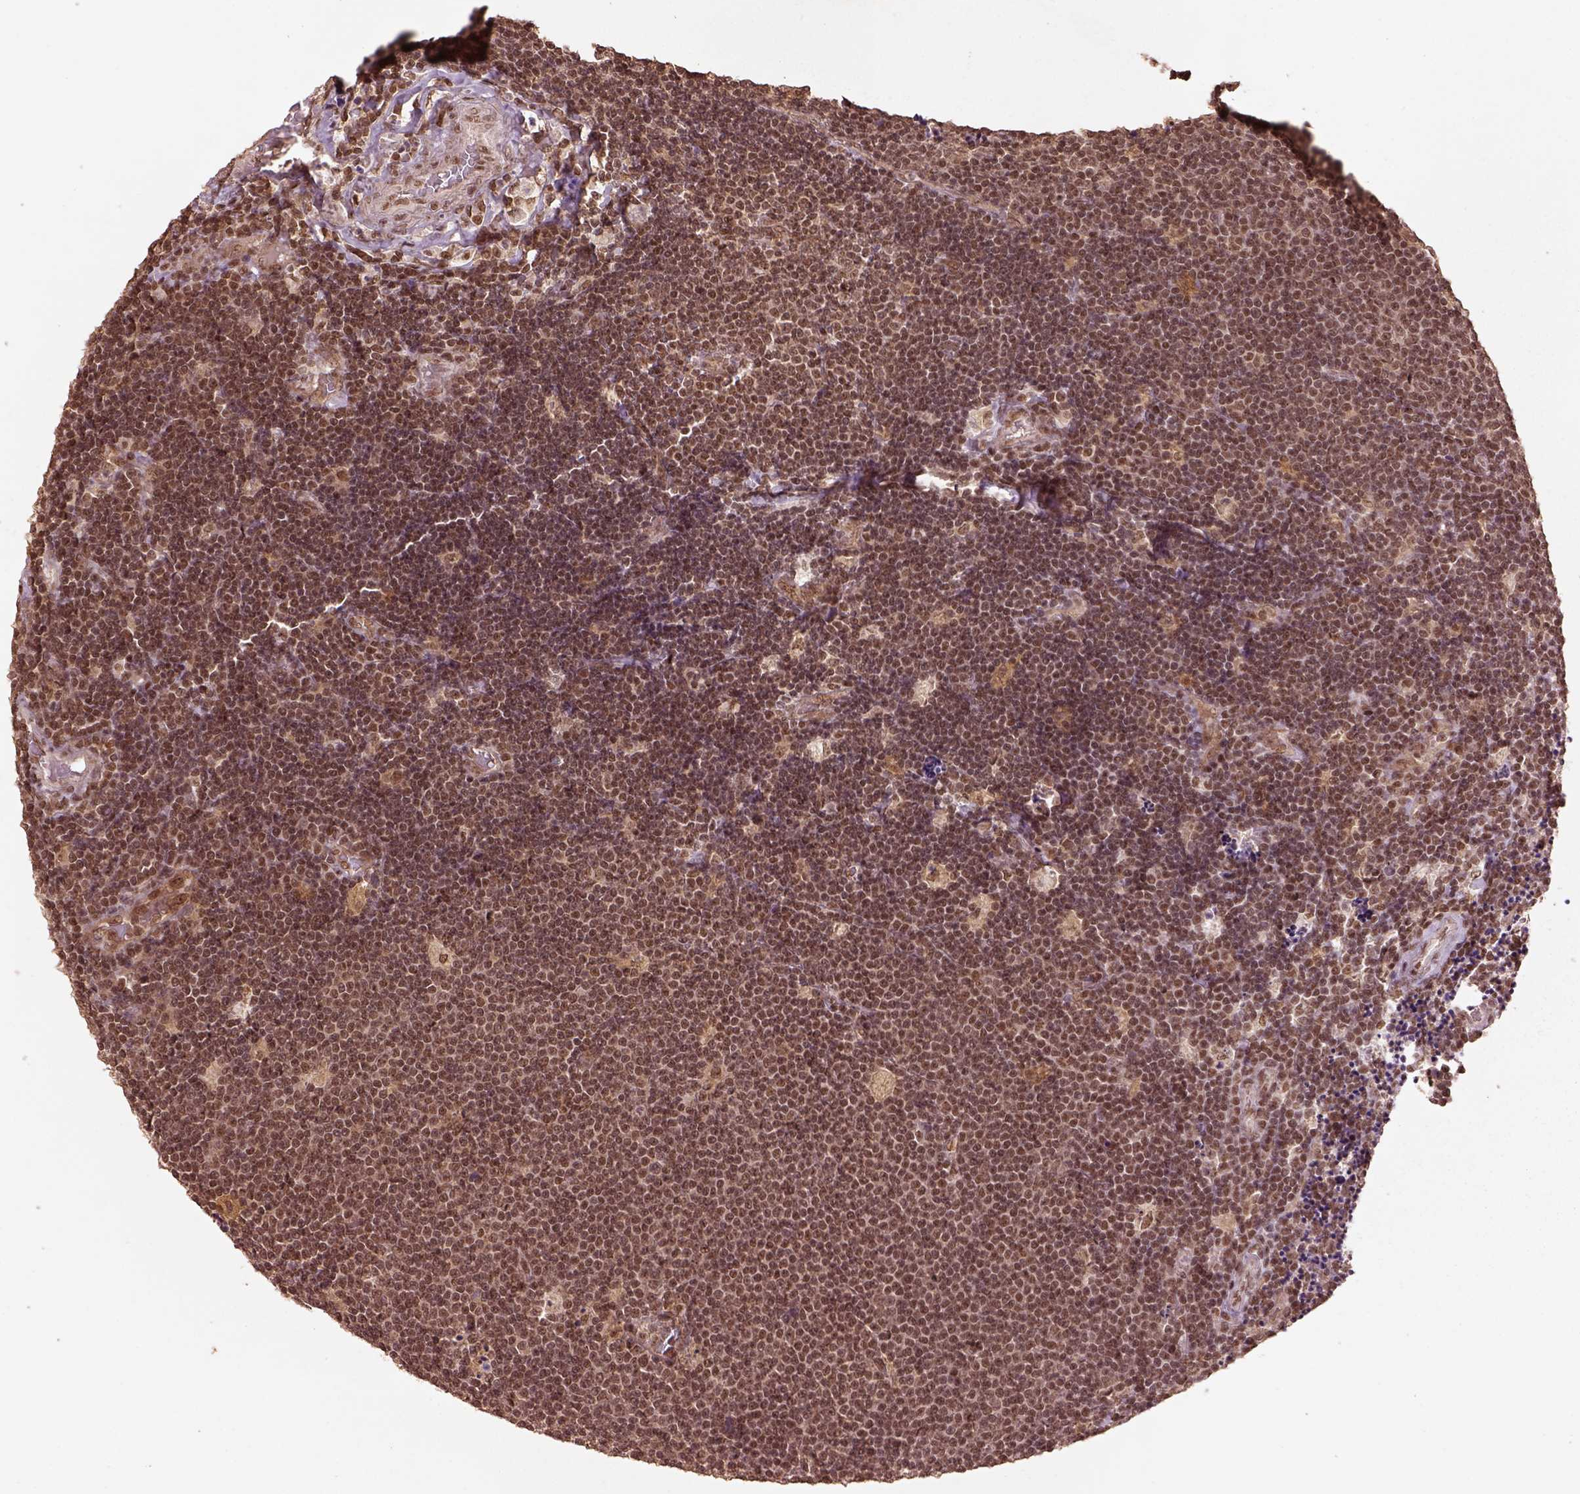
{"staining": {"intensity": "moderate", "quantity": ">75%", "location": "nuclear"}, "tissue": "lymphoma", "cell_type": "Tumor cells", "image_type": "cancer", "snomed": [{"axis": "morphology", "description": "Malignant lymphoma, non-Hodgkin's type, Low grade"}, {"axis": "topography", "description": "Brain"}], "caption": "High-magnification brightfield microscopy of malignant lymphoma, non-Hodgkin's type (low-grade) stained with DAB (3,3'-diaminobenzidine) (brown) and counterstained with hematoxylin (blue). tumor cells exhibit moderate nuclear expression is appreciated in about>75% of cells.", "gene": "BRD9", "patient": {"sex": "female", "age": 66}}